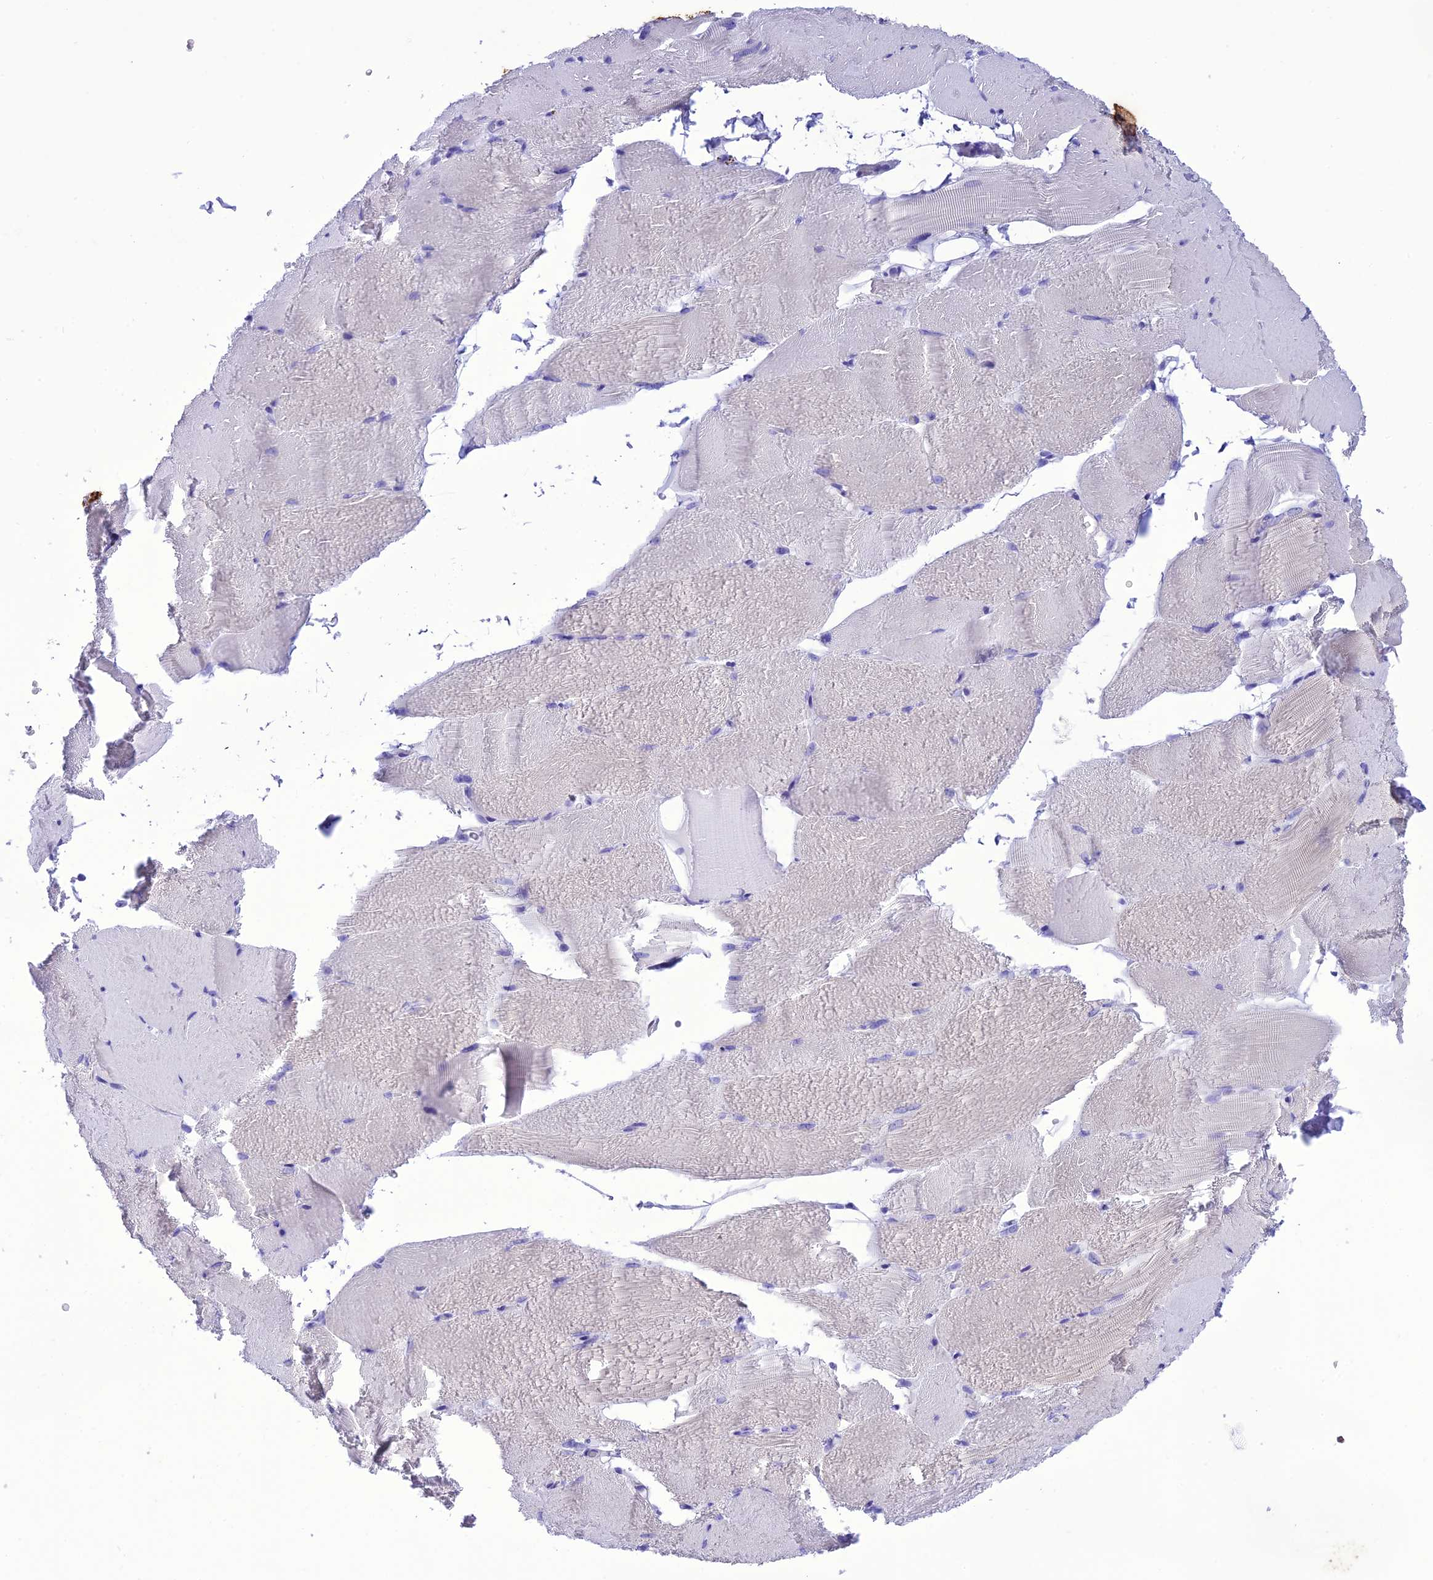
{"staining": {"intensity": "negative", "quantity": "none", "location": "none"}, "tissue": "skeletal muscle", "cell_type": "Myocytes", "image_type": "normal", "snomed": [{"axis": "morphology", "description": "Normal tissue, NOS"}, {"axis": "topography", "description": "Skeletal muscle"}, {"axis": "topography", "description": "Parathyroid gland"}], "caption": "The histopathology image displays no significant staining in myocytes of skeletal muscle. (Brightfield microscopy of DAB immunohistochemistry (IHC) at high magnification).", "gene": "VPS52", "patient": {"sex": "female", "age": 37}}